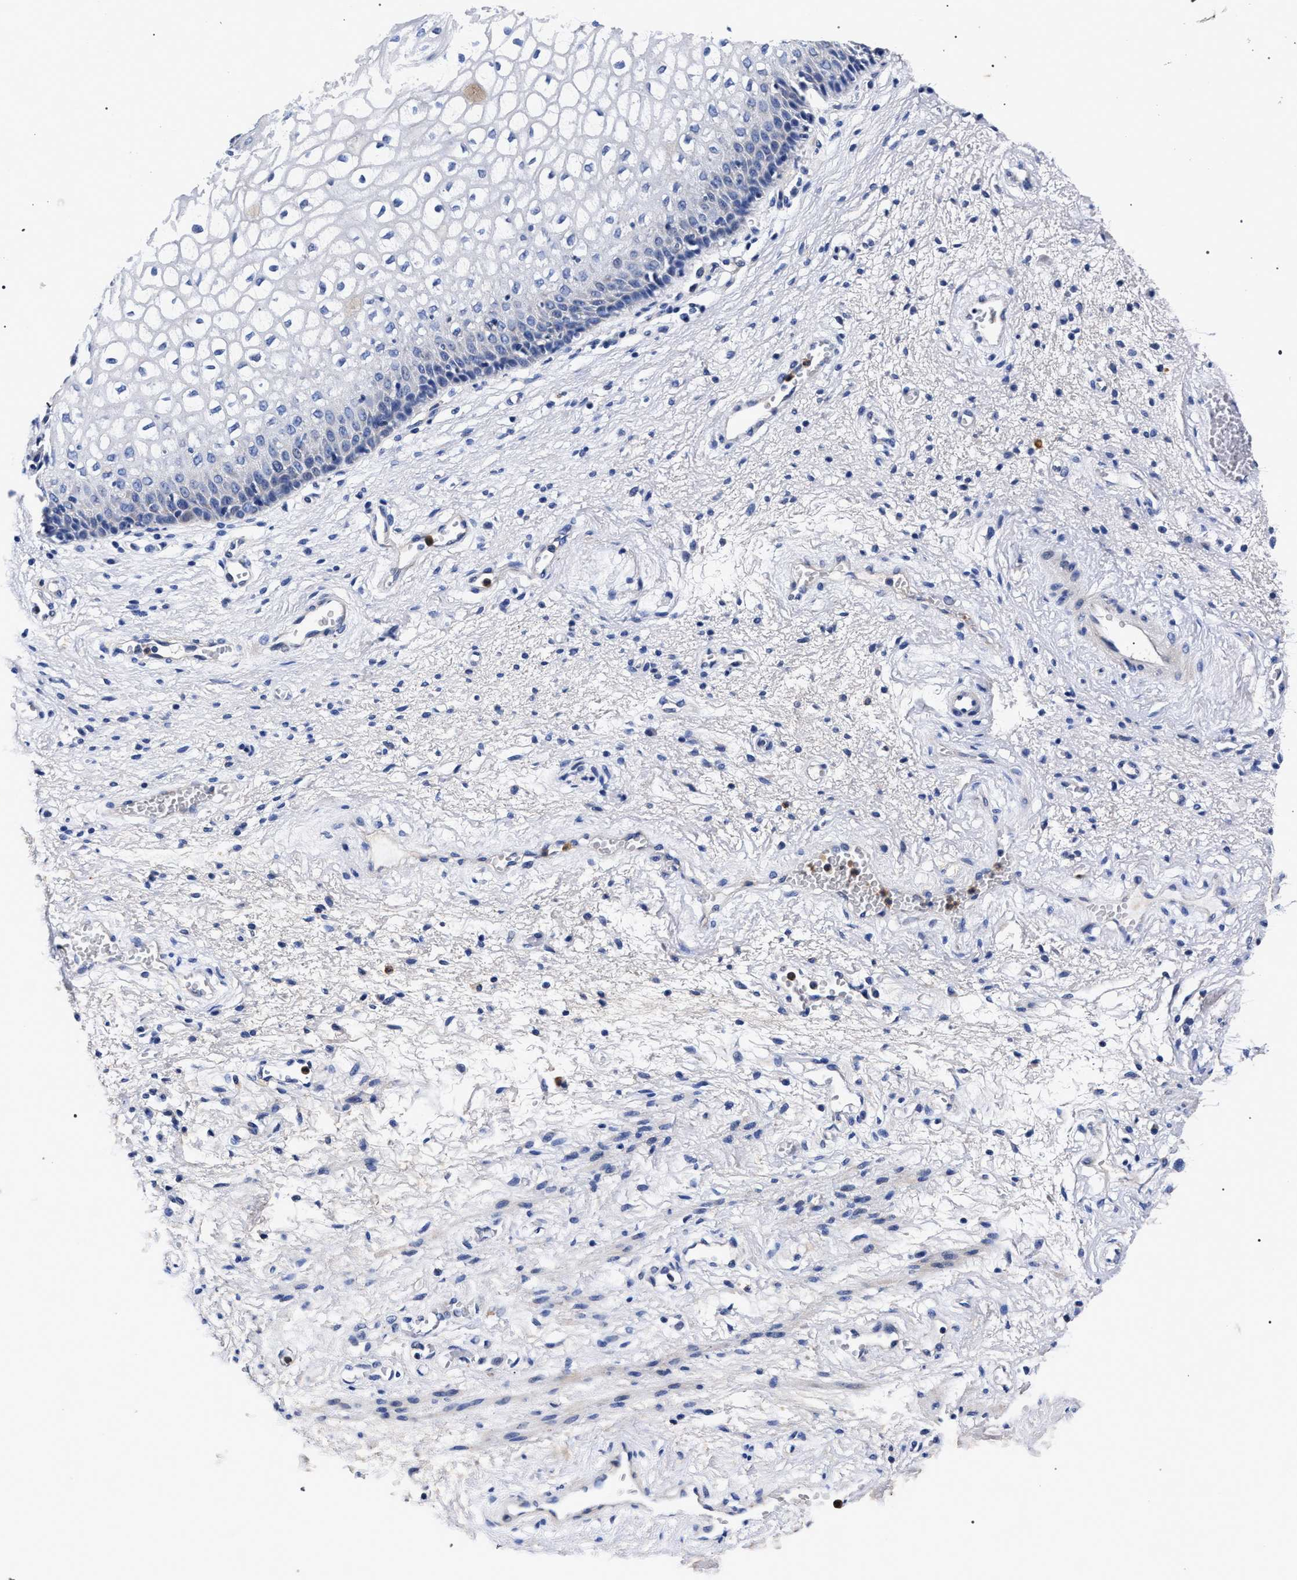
{"staining": {"intensity": "negative", "quantity": "none", "location": "none"}, "tissue": "vagina", "cell_type": "Squamous epithelial cells", "image_type": "normal", "snomed": [{"axis": "morphology", "description": "Normal tissue, NOS"}, {"axis": "topography", "description": "Vagina"}], "caption": "Immunohistochemistry (IHC) photomicrograph of benign vagina: human vagina stained with DAB (3,3'-diaminobenzidine) reveals no significant protein positivity in squamous epithelial cells.", "gene": "HSD17B14", "patient": {"sex": "female", "age": 34}}